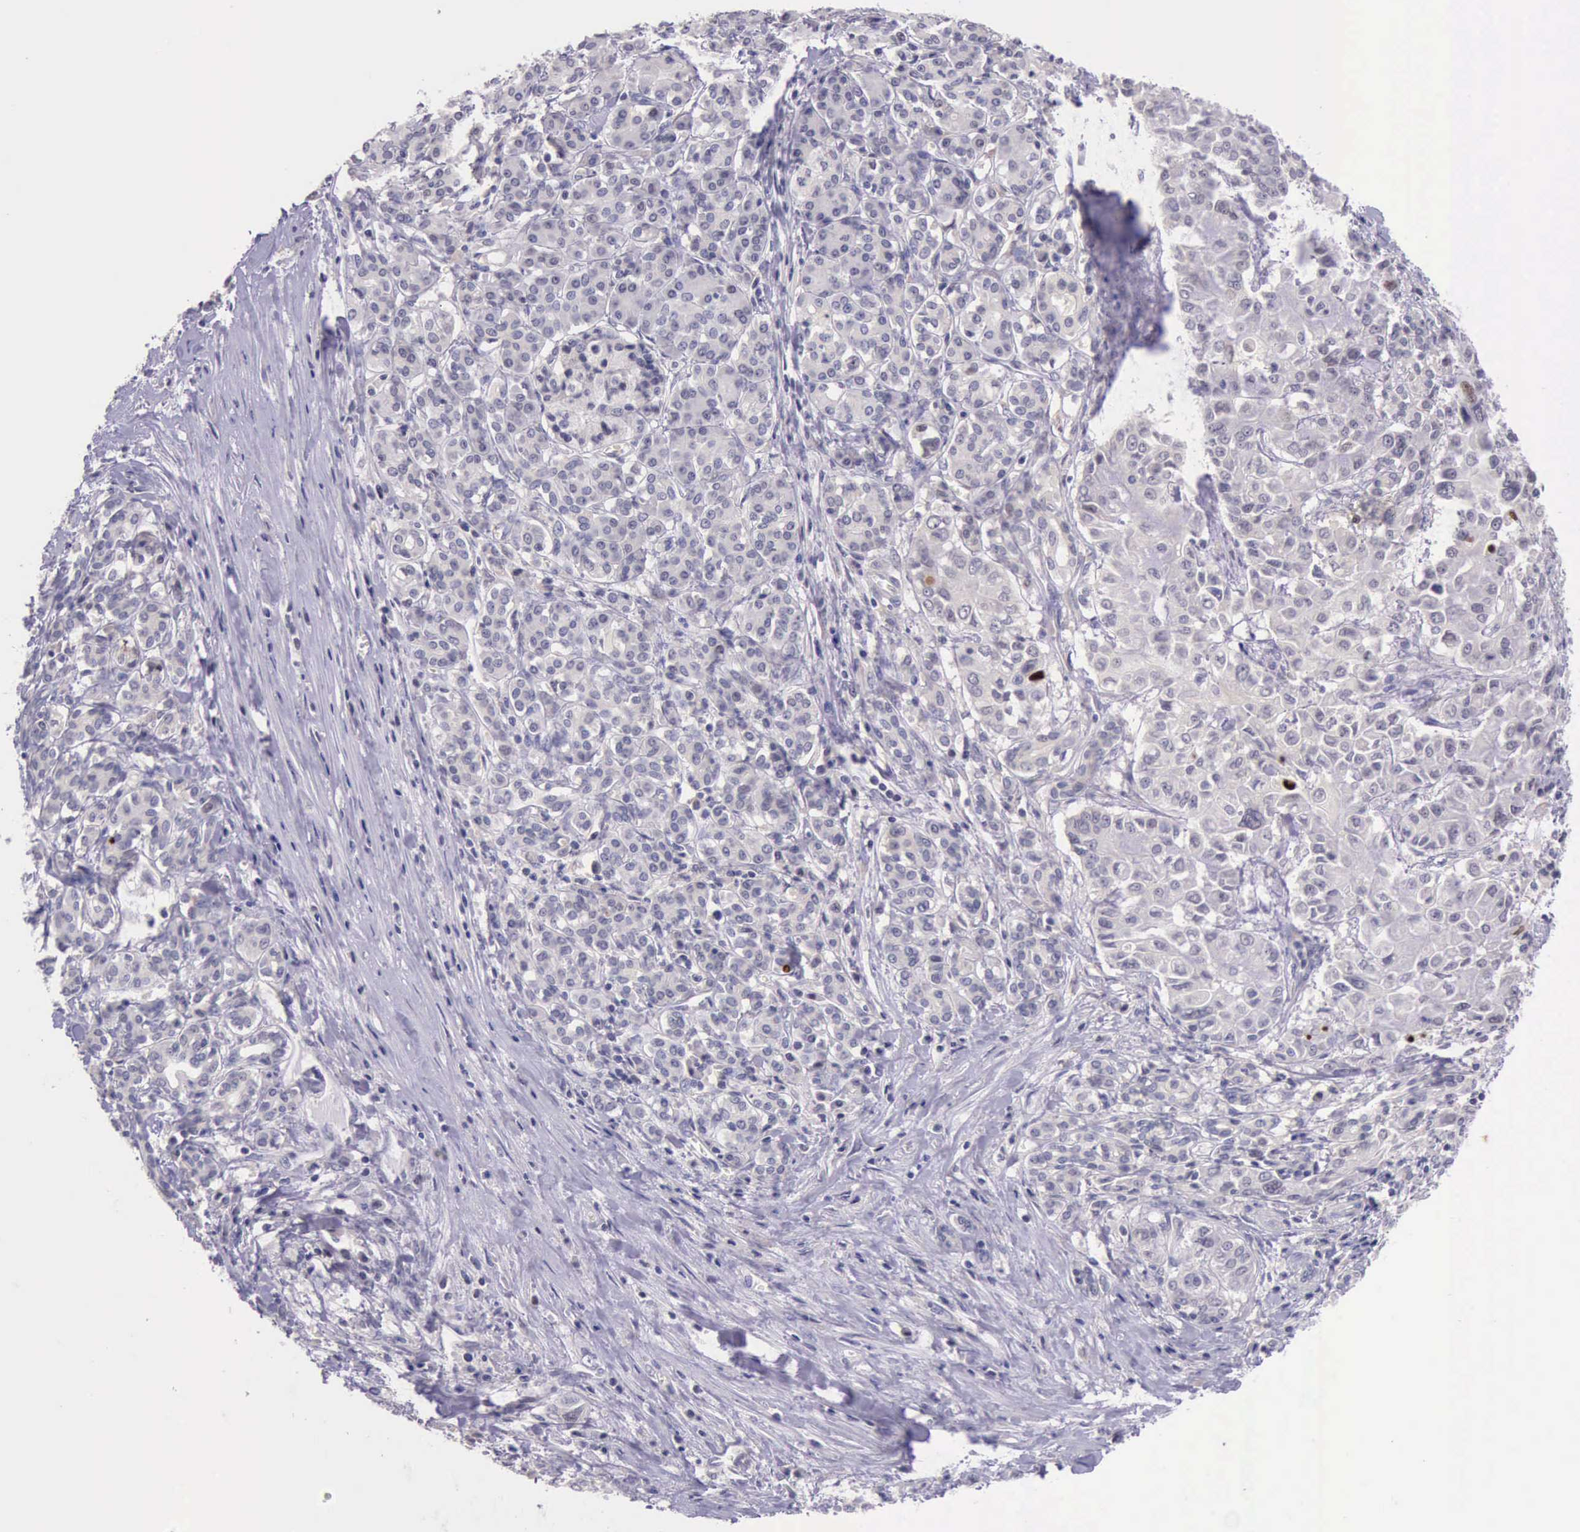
{"staining": {"intensity": "strong", "quantity": "<25%", "location": "nuclear"}, "tissue": "pancreatic cancer", "cell_type": "Tumor cells", "image_type": "cancer", "snomed": [{"axis": "morphology", "description": "Adenocarcinoma, NOS"}, {"axis": "topography", "description": "Pancreas"}], "caption": "Protein staining of pancreatic cancer (adenocarcinoma) tissue reveals strong nuclear positivity in about <25% of tumor cells. (Brightfield microscopy of DAB IHC at high magnification).", "gene": "PARP1", "patient": {"sex": "female", "age": 52}}